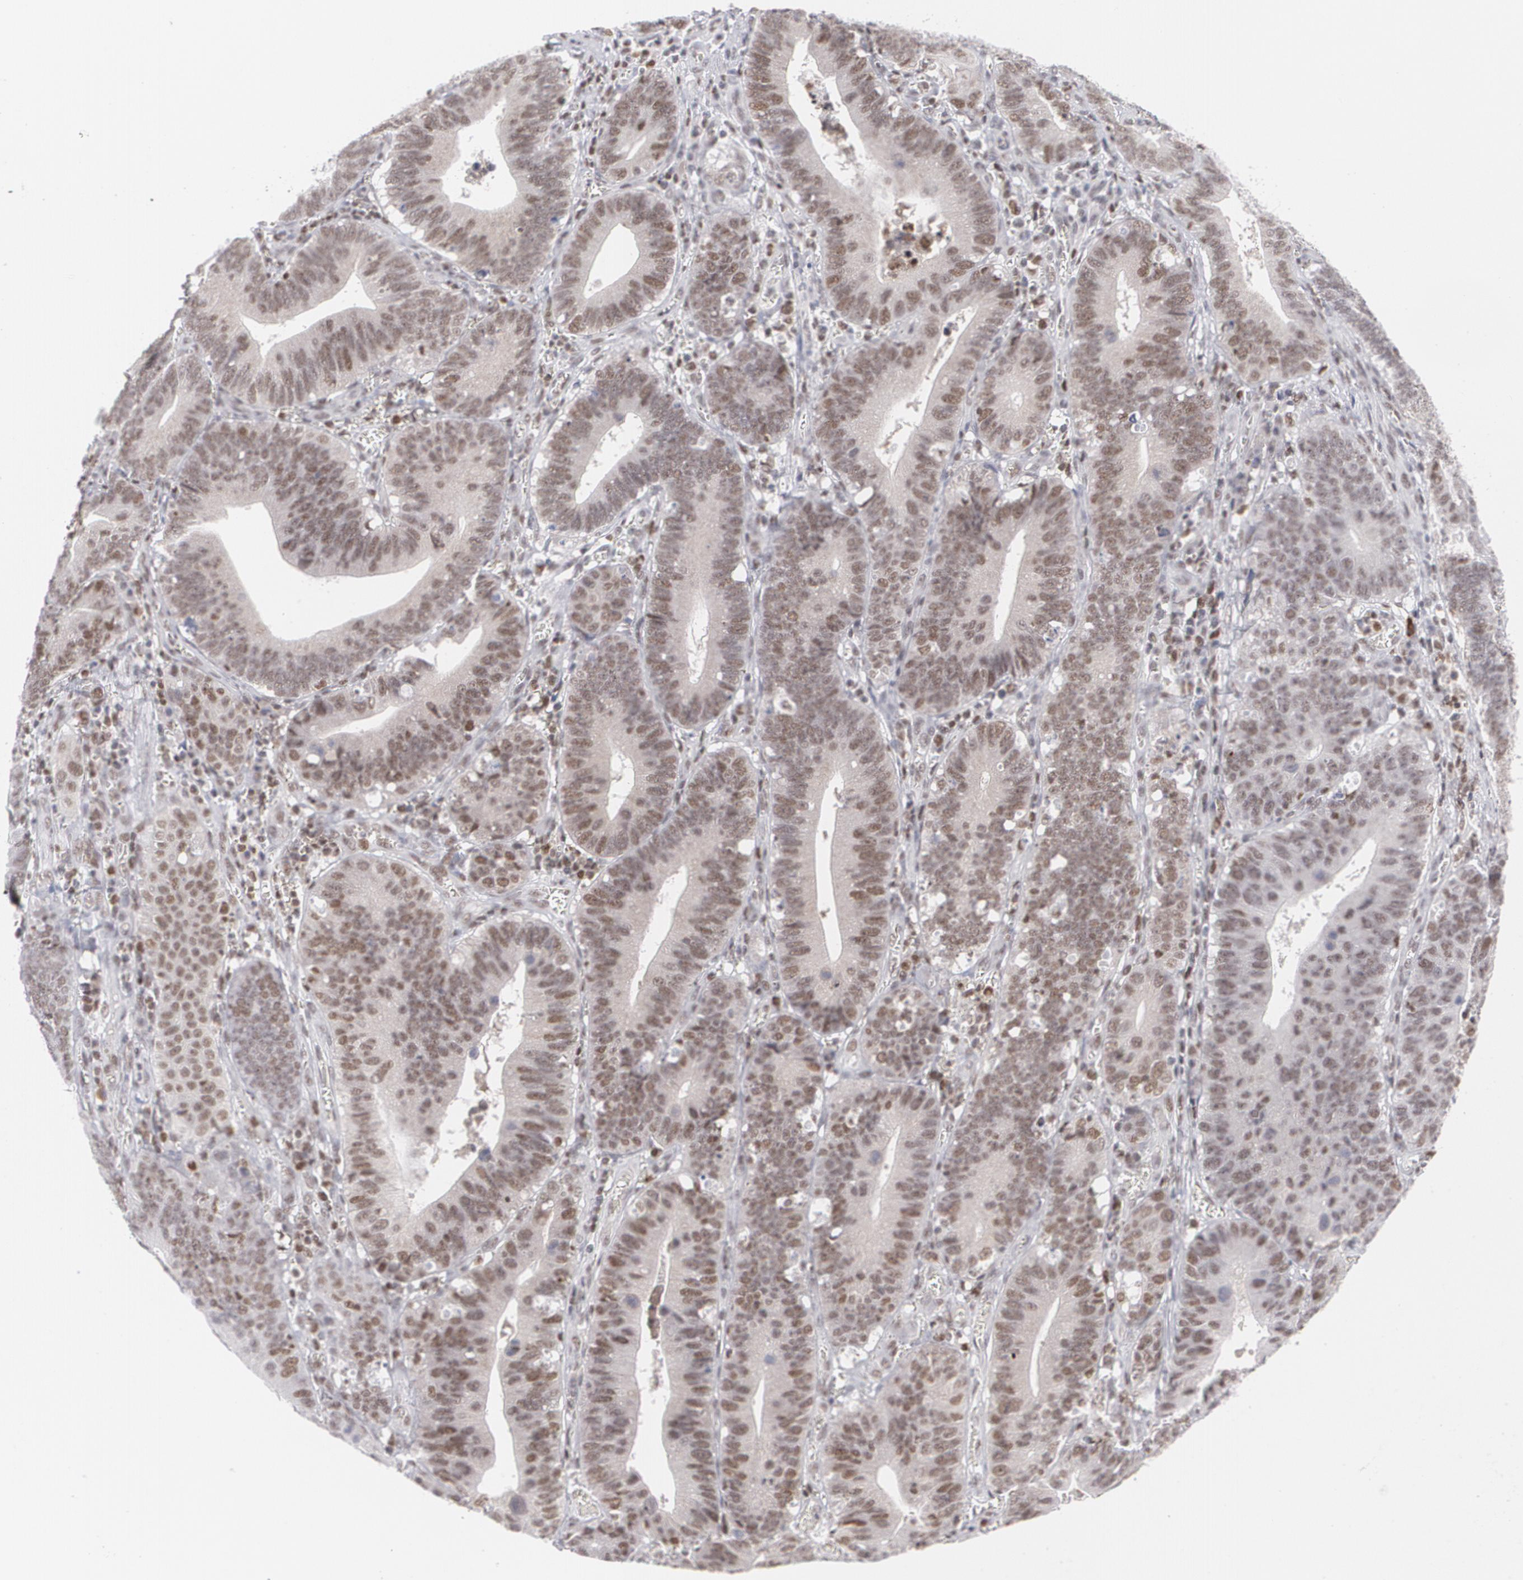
{"staining": {"intensity": "moderate", "quantity": ">75%", "location": "nuclear"}, "tissue": "stomach cancer", "cell_type": "Tumor cells", "image_type": "cancer", "snomed": [{"axis": "morphology", "description": "Adenocarcinoma, NOS"}, {"axis": "topography", "description": "Stomach"}, {"axis": "topography", "description": "Gastric cardia"}], "caption": "IHC (DAB (3,3'-diaminobenzidine)) staining of human stomach cancer (adenocarcinoma) demonstrates moderate nuclear protein expression in about >75% of tumor cells.", "gene": "MCL1", "patient": {"sex": "male", "age": 59}}